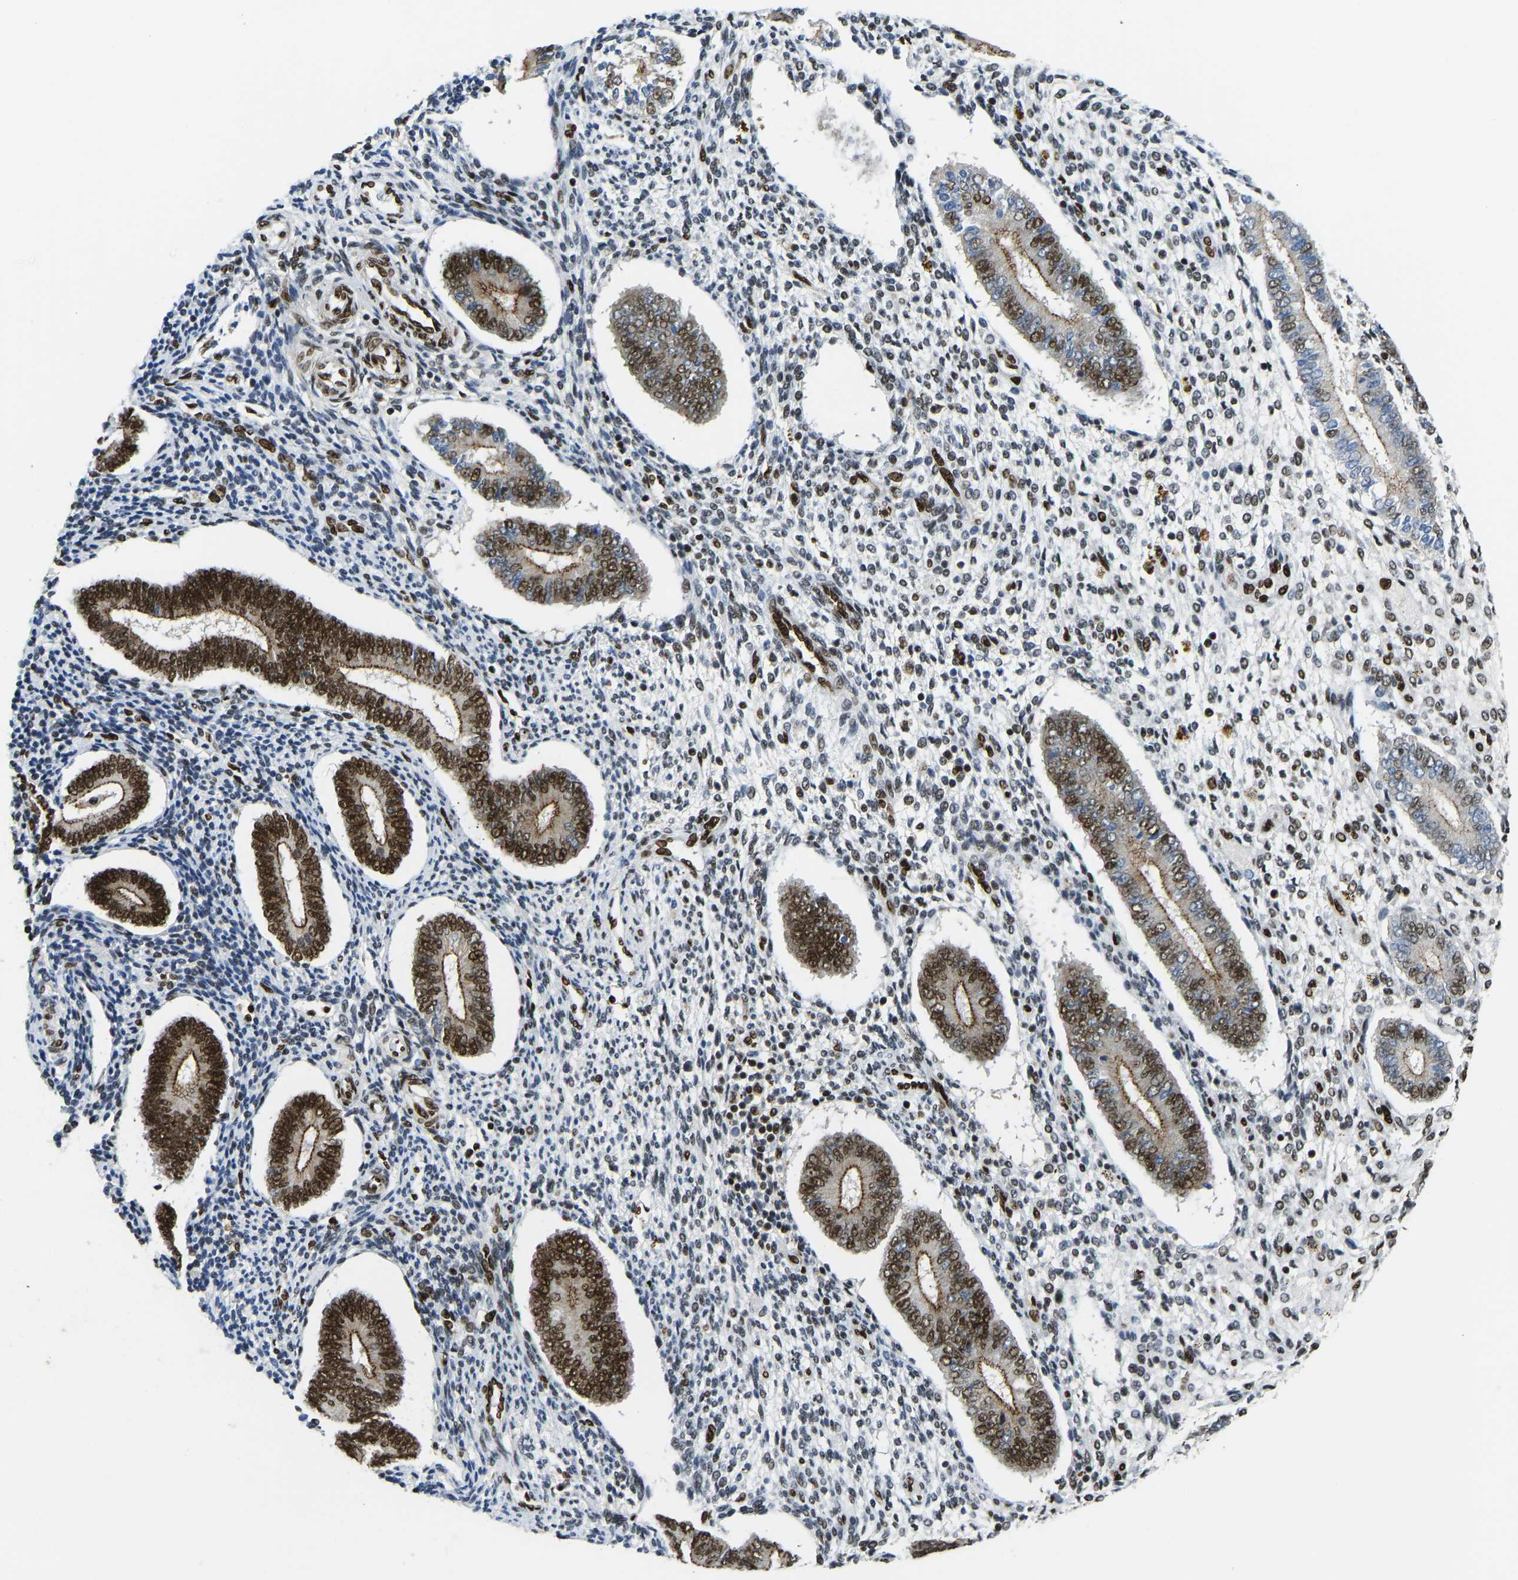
{"staining": {"intensity": "strong", "quantity": "25%-75%", "location": "nuclear"}, "tissue": "endometrium", "cell_type": "Cells in endometrial stroma", "image_type": "normal", "snomed": [{"axis": "morphology", "description": "Normal tissue, NOS"}, {"axis": "topography", "description": "Endometrium"}], "caption": "Strong nuclear expression is seen in approximately 25%-75% of cells in endometrial stroma in benign endometrium.", "gene": "FOXK1", "patient": {"sex": "female", "age": 42}}